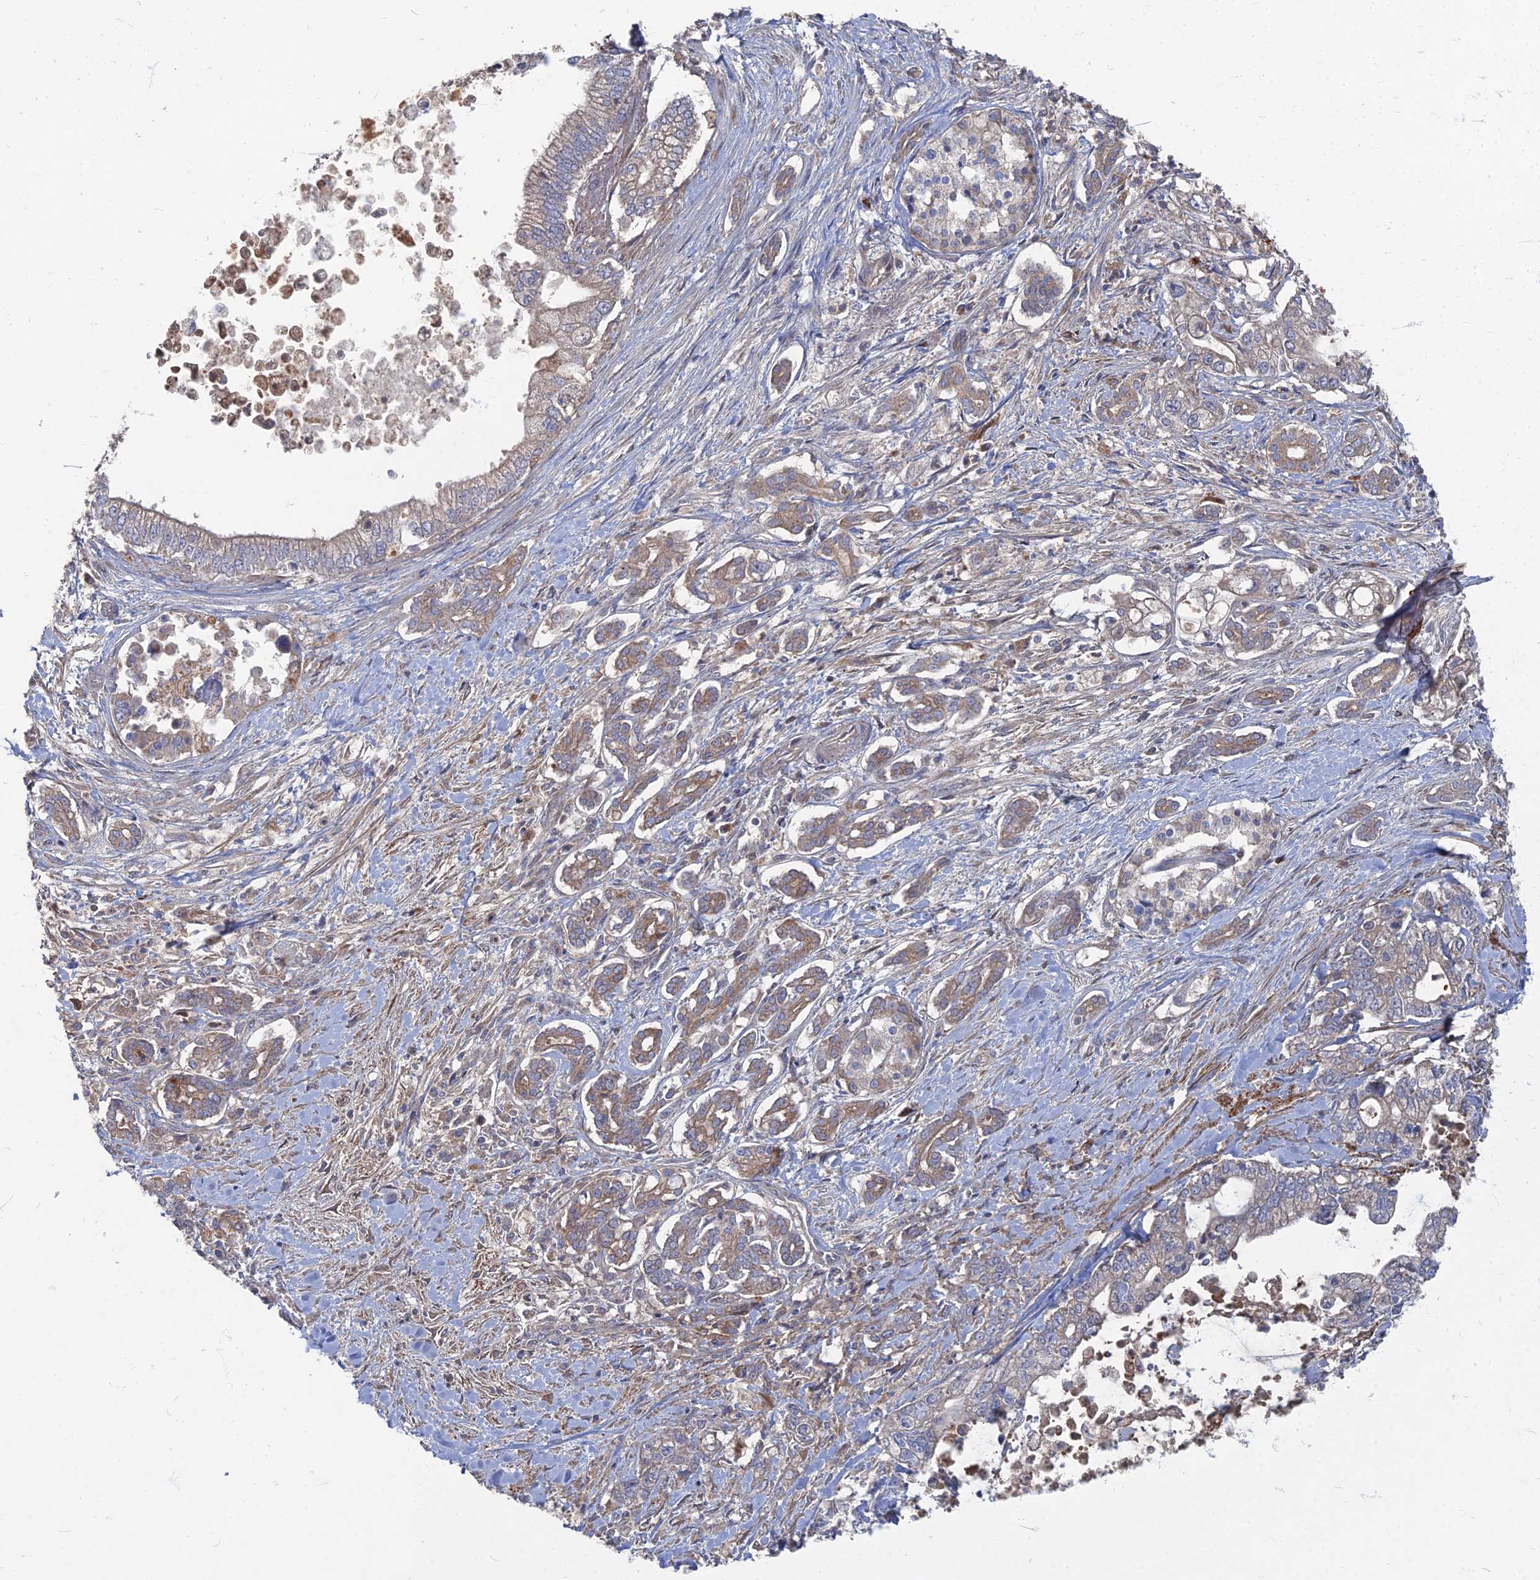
{"staining": {"intensity": "weak", "quantity": "25%-75%", "location": "cytoplasmic/membranous"}, "tissue": "pancreatic cancer", "cell_type": "Tumor cells", "image_type": "cancer", "snomed": [{"axis": "morphology", "description": "Adenocarcinoma, NOS"}, {"axis": "topography", "description": "Pancreas"}], "caption": "Pancreatic adenocarcinoma stained with DAB (3,3'-diaminobenzidine) IHC reveals low levels of weak cytoplasmic/membranous expression in about 25%-75% of tumor cells. Nuclei are stained in blue.", "gene": "PPCDC", "patient": {"sex": "male", "age": 69}}